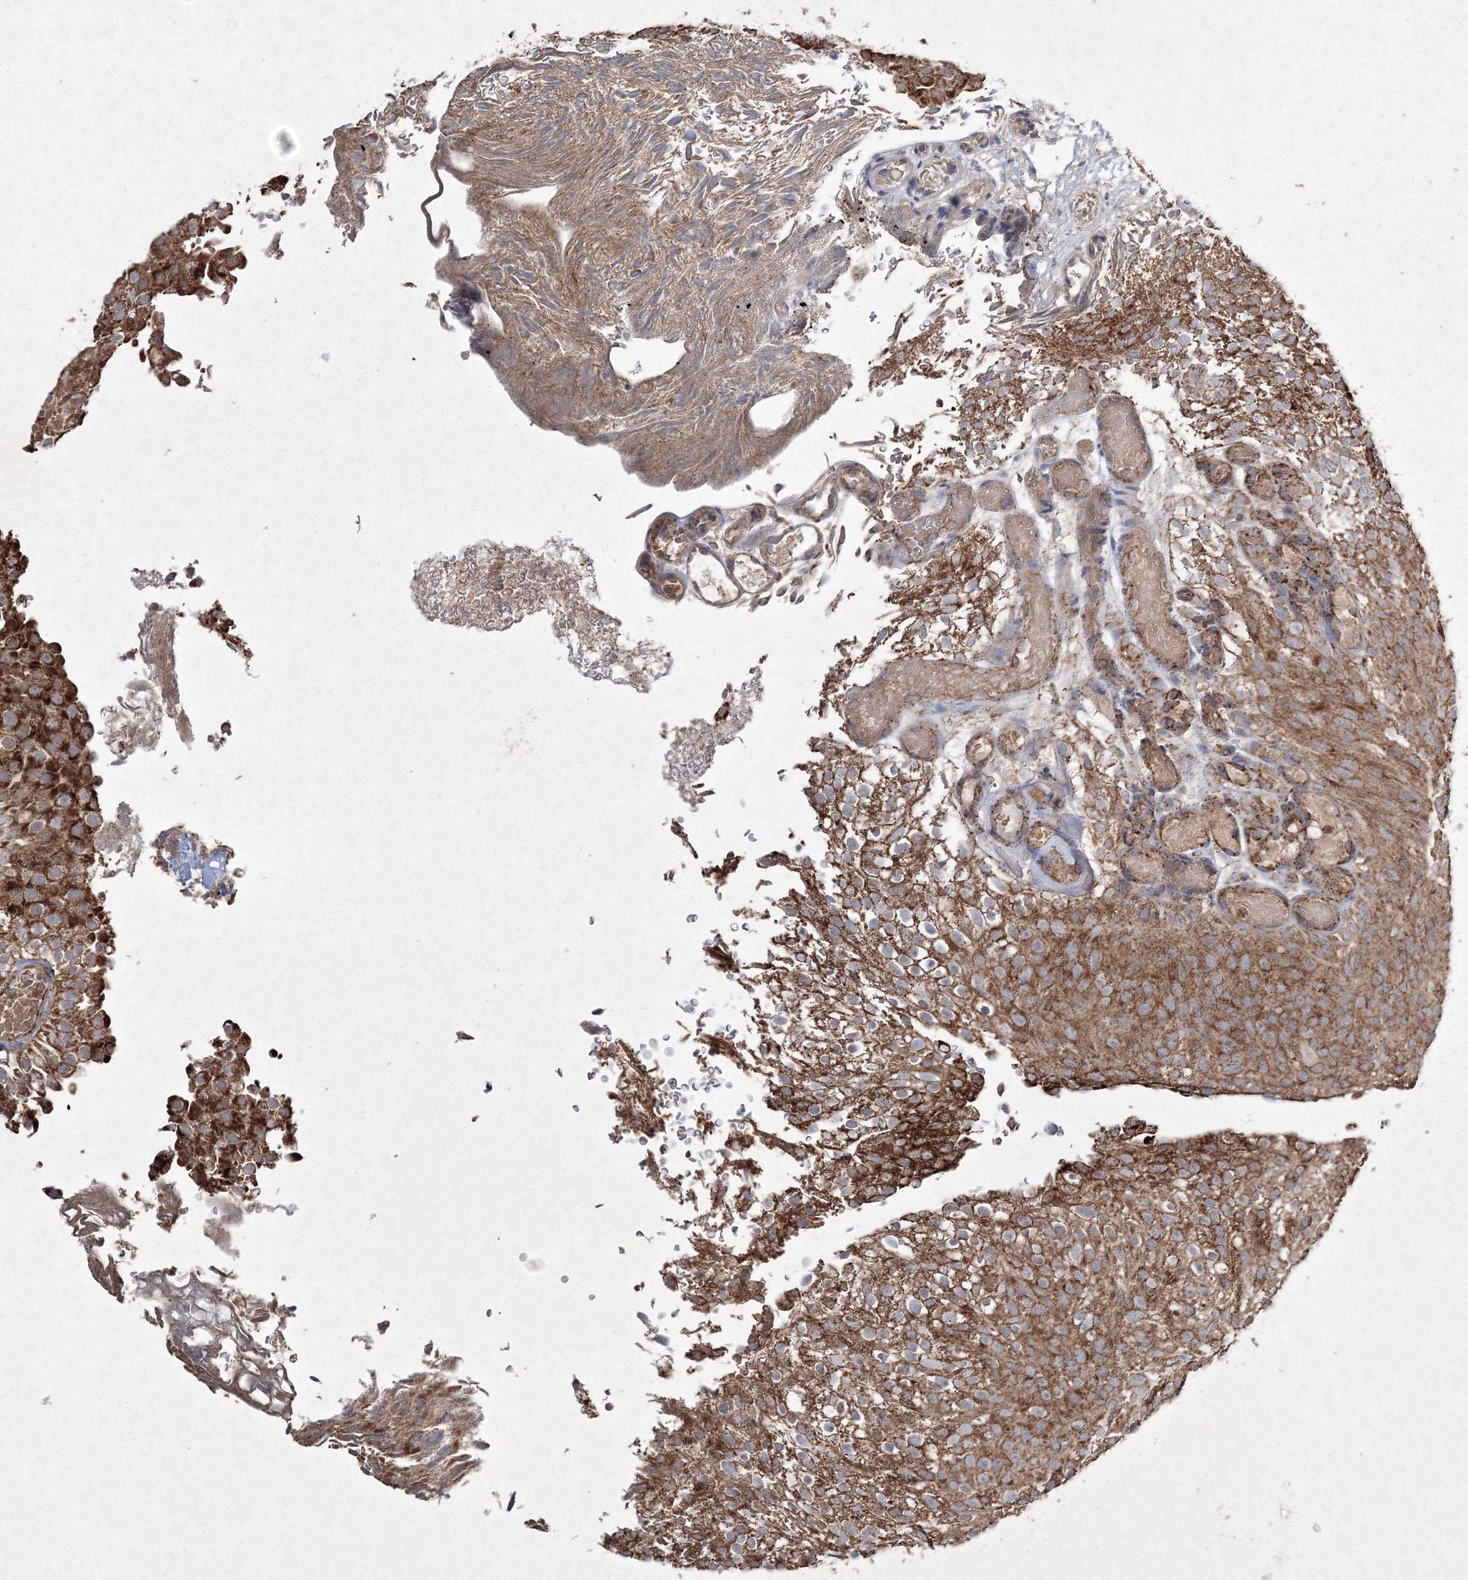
{"staining": {"intensity": "strong", "quantity": ">75%", "location": "cytoplasmic/membranous"}, "tissue": "urothelial cancer", "cell_type": "Tumor cells", "image_type": "cancer", "snomed": [{"axis": "morphology", "description": "Urothelial carcinoma, Low grade"}, {"axis": "topography", "description": "Urinary bladder"}], "caption": "Strong cytoplasmic/membranous protein positivity is identified in approximately >75% of tumor cells in urothelial cancer.", "gene": "GRSF1", "patient": {"sex": "male", "age": 78}}